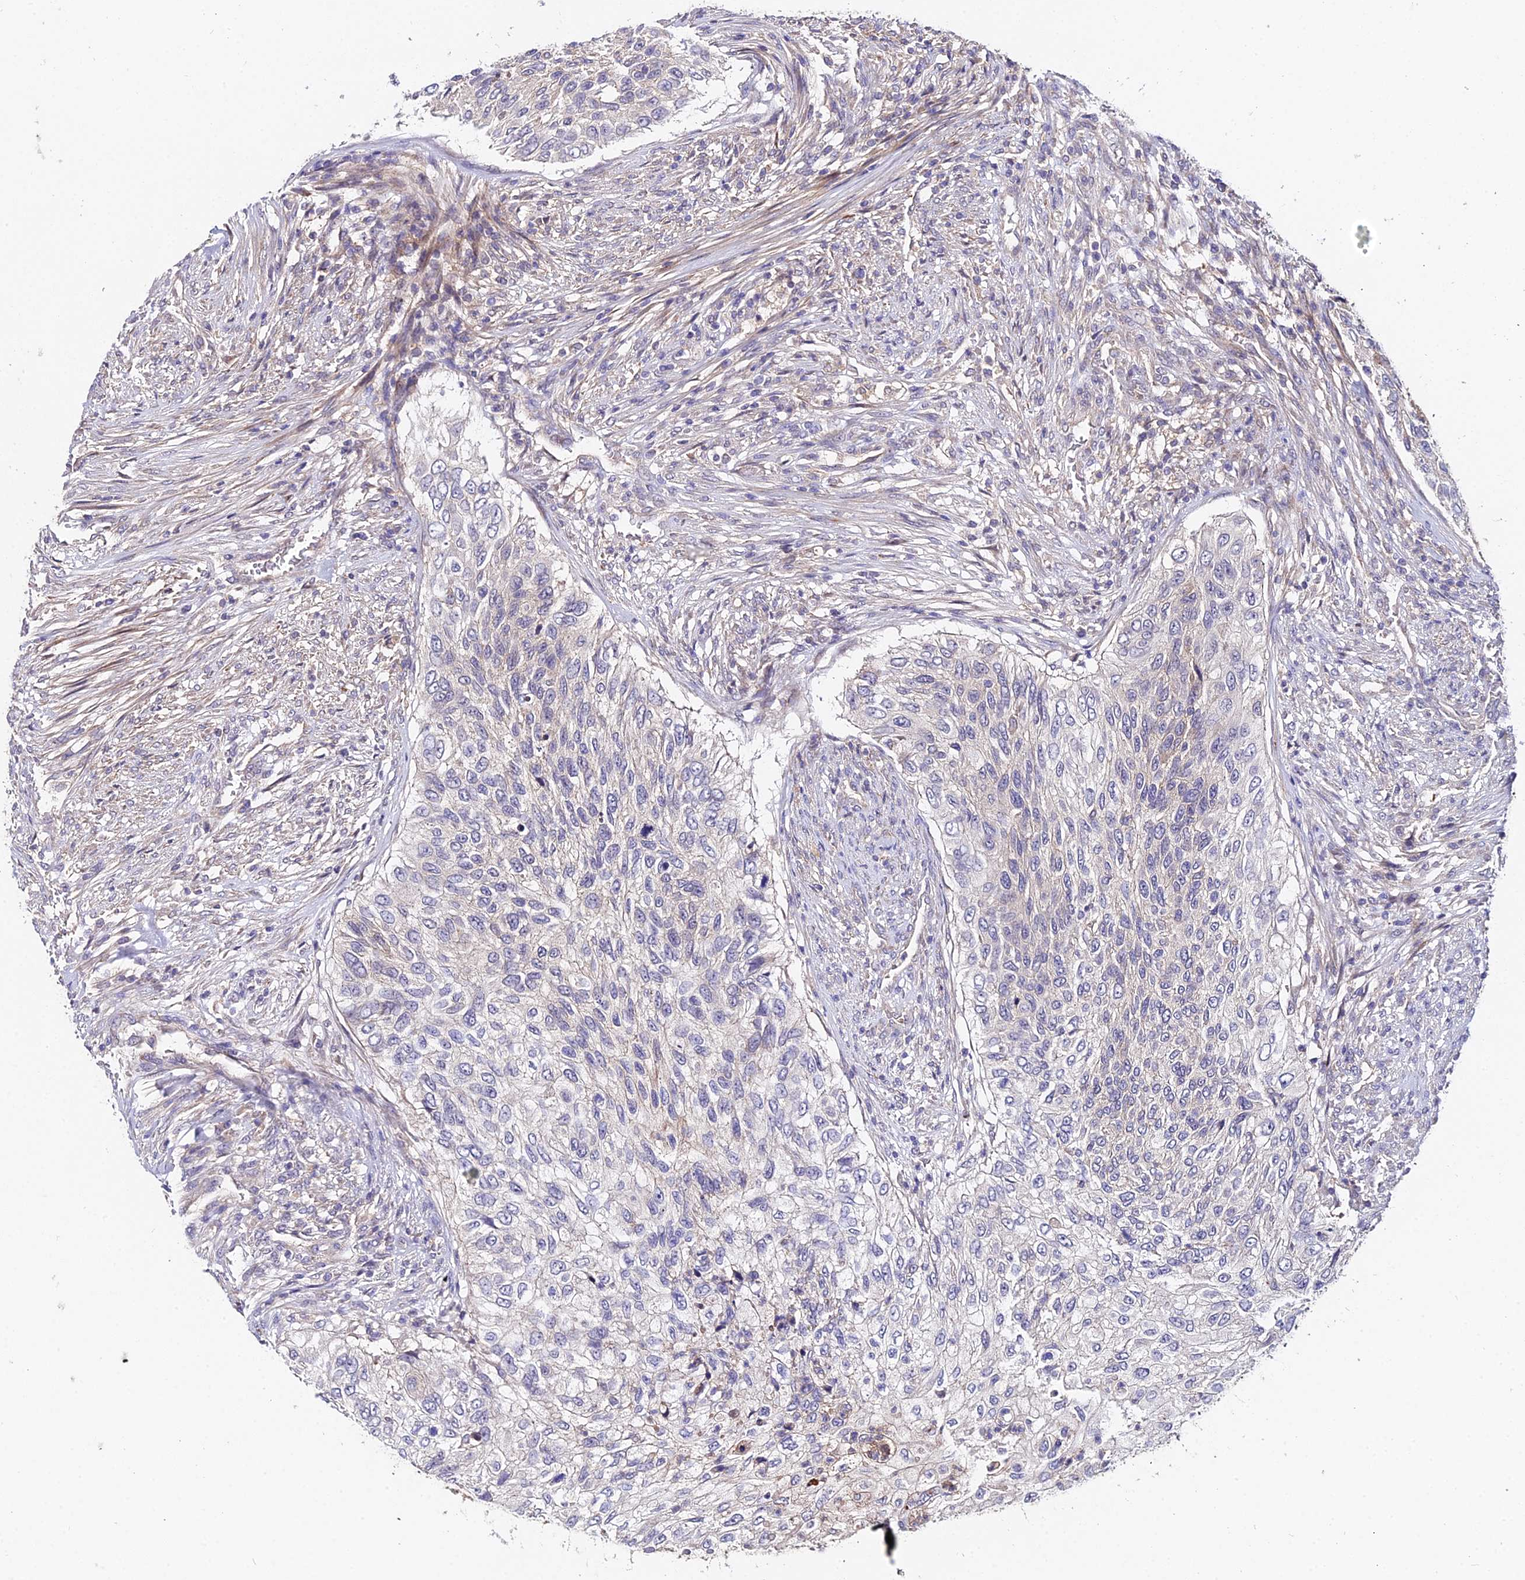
{"staining": {"intensity": "negative", "quantity": "none", "location": "none"}, "tissue": "urothelial cancer", "cell_type": "Tumor cells", "image_type": "cancer", "snomed": [{"axis": "morphology", "description": "Urothelial carcinoma, High grade"}, {"axis": "topography", "description": "Urinary bladder"}], "caption": "This is an immunohistochemistry (IHC) image of human urothelial cancer. There is no staining in tumor cells.", "gene": "ZBED8", "patient": {"sex": "female", "age": 60}}